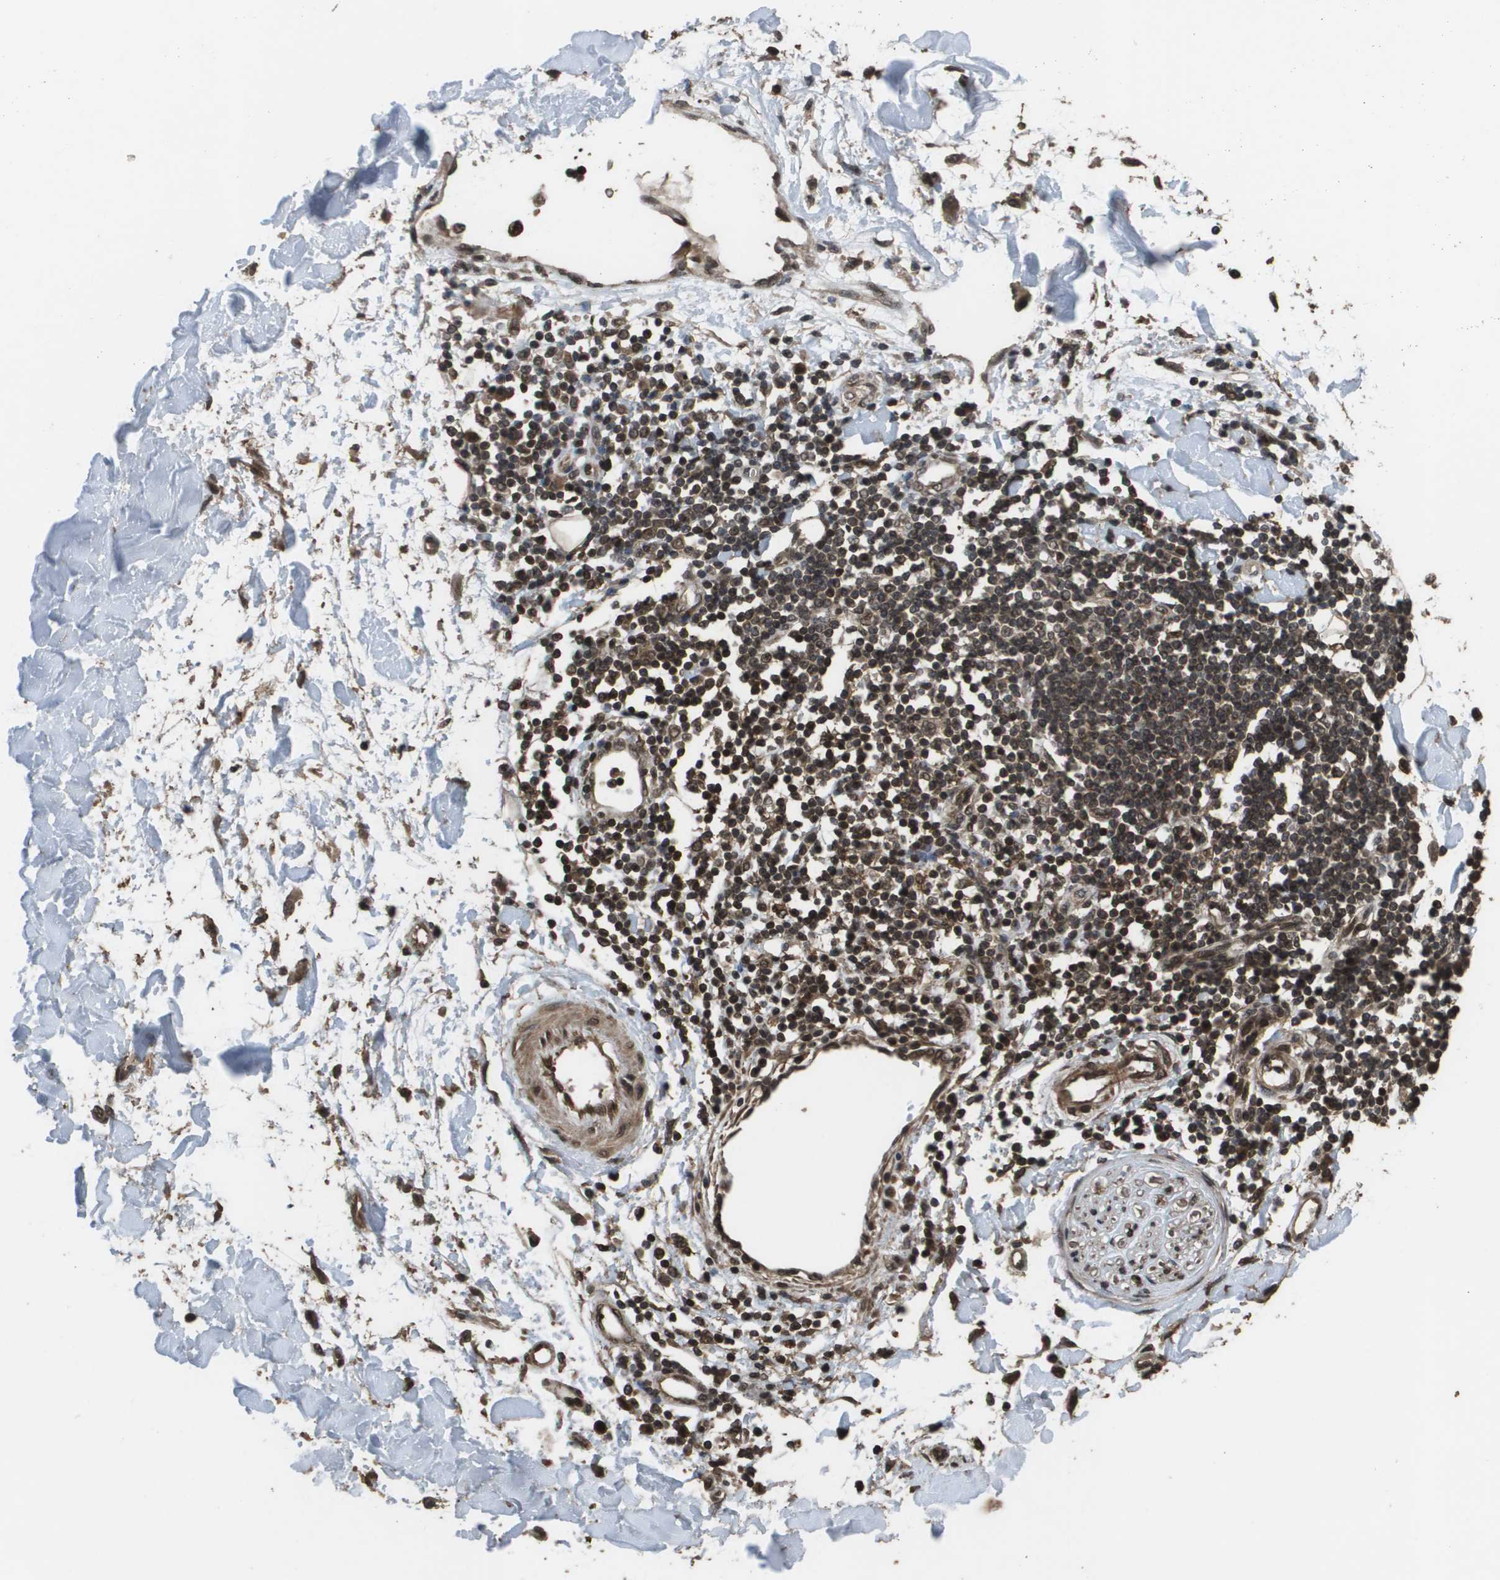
{"staining": {"intensity": "moderate", "quantity": ">75%", "location": "cytoplasmic/membranous,nuclear"}, "tissue": "adipose tissue", "cell_type": "Adipocytes", "image_type": "normal", "snomed": [{"axis": "morphology", "description": "Squamous cell carcinoma, NOS"}, {"axis": "topography", "description": "Skin"}], "caption": "This micrograph reveals benign adipose tissue stained with immunohistochemistry (IHC) to label a protein in brown. The cytoplasmic/membranous,nuclear of adipocytes show moderate positivity for the protein. Nuclei are counter-stained blue.", "gene": "AXIN2", "patient": {"sex": "male", "age": 83}}